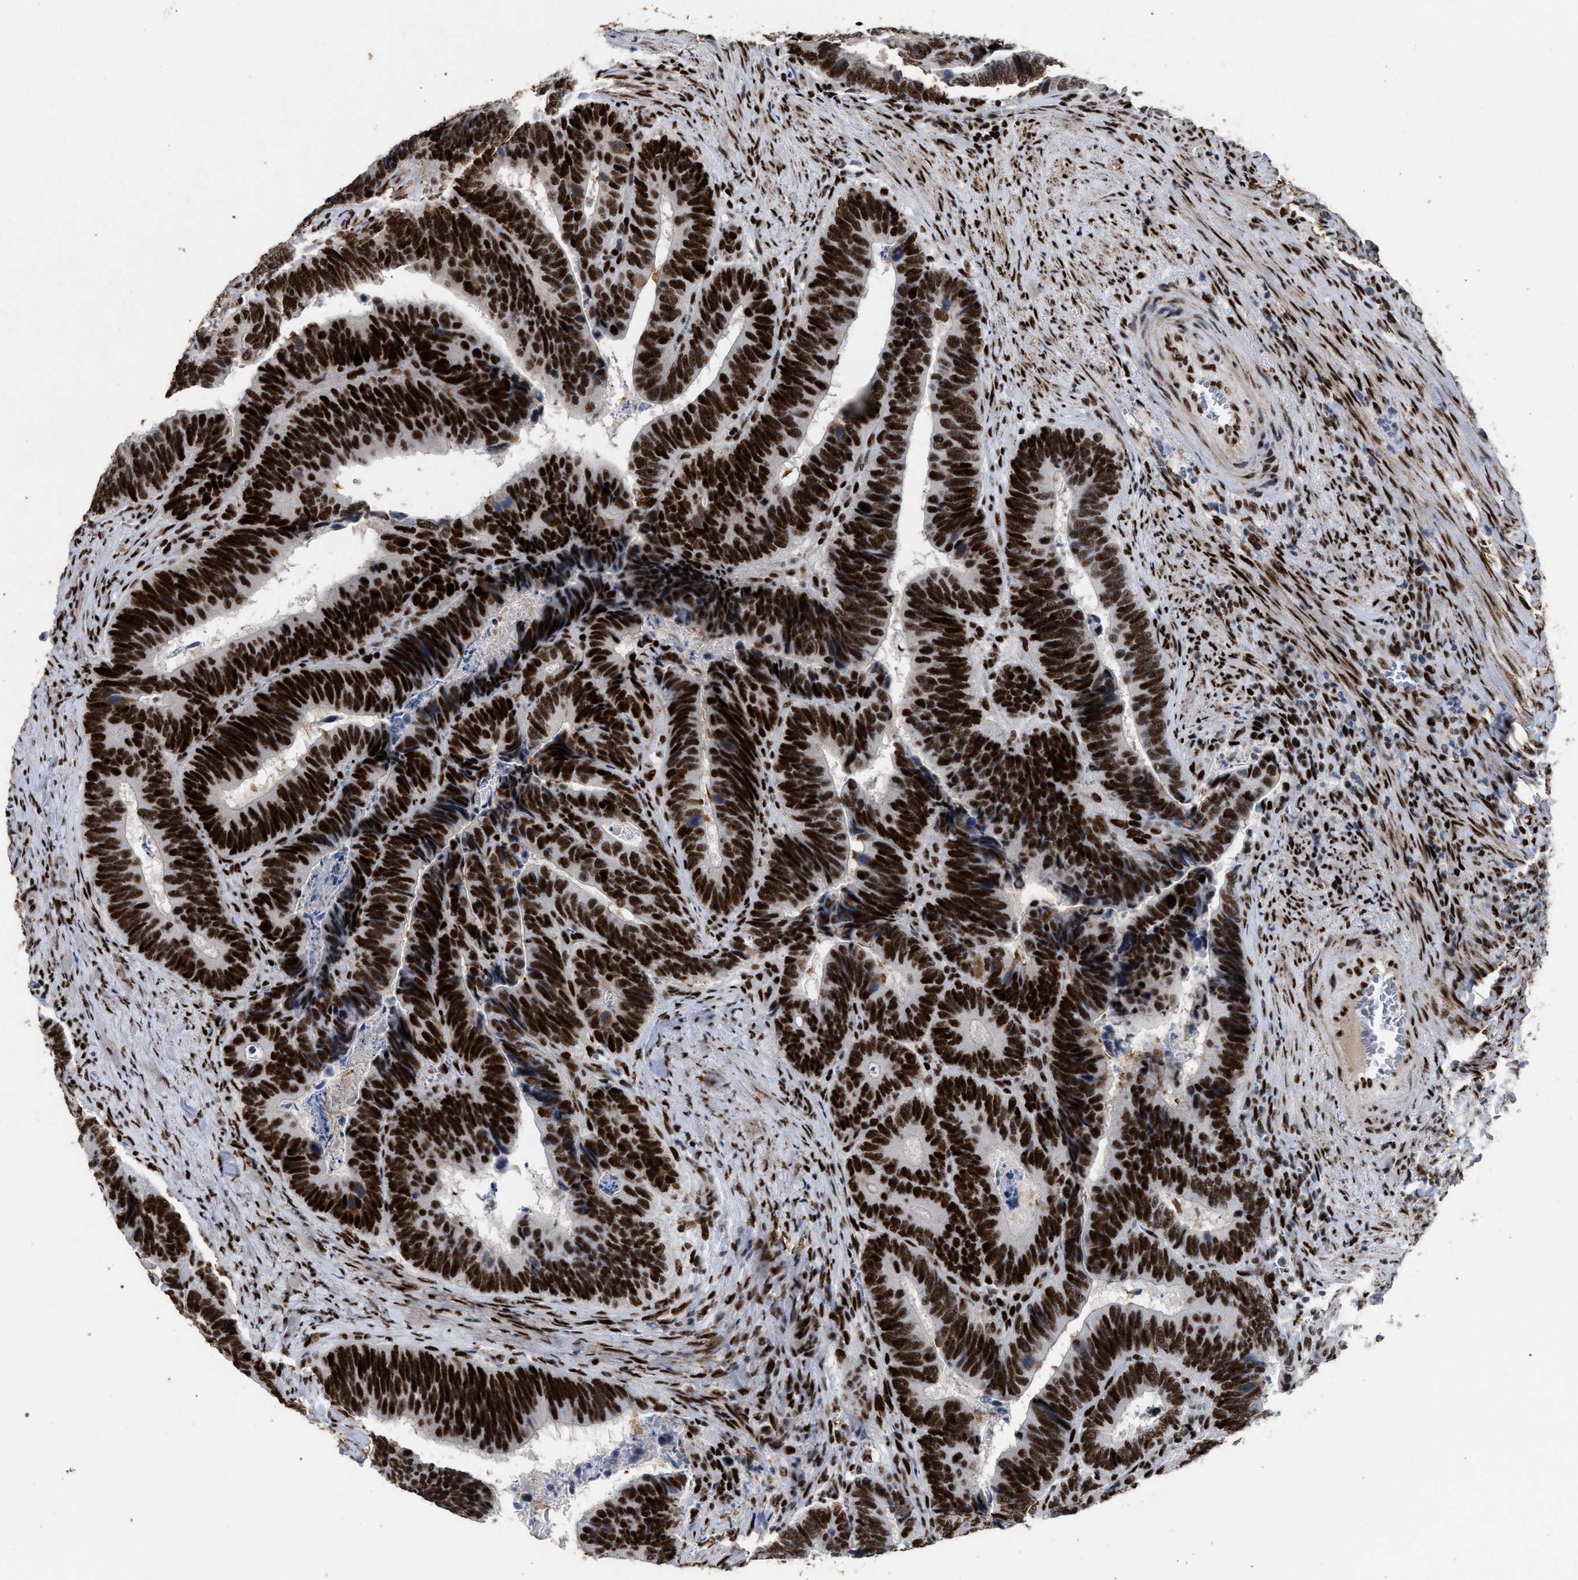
{"staining": {"intensity": "strong", "quantity": ">75%", "location": "nuclear"}, "tissue": "colorectal cancer", "cell_type": "Tumor cells", "image_type": "cancer", "snomed": [{"axis": "morphology", "description": "Adenocarcinoma, NOS"}, {"axis": "topography", "description": "Colon"}], "caption": "Colorectal cancer (adenocarcinoma) stained with a protein marker displays strong staining in tumor cells.", "gene": "TP53BP1", "patient": {"sex": "male", "age": 72}}